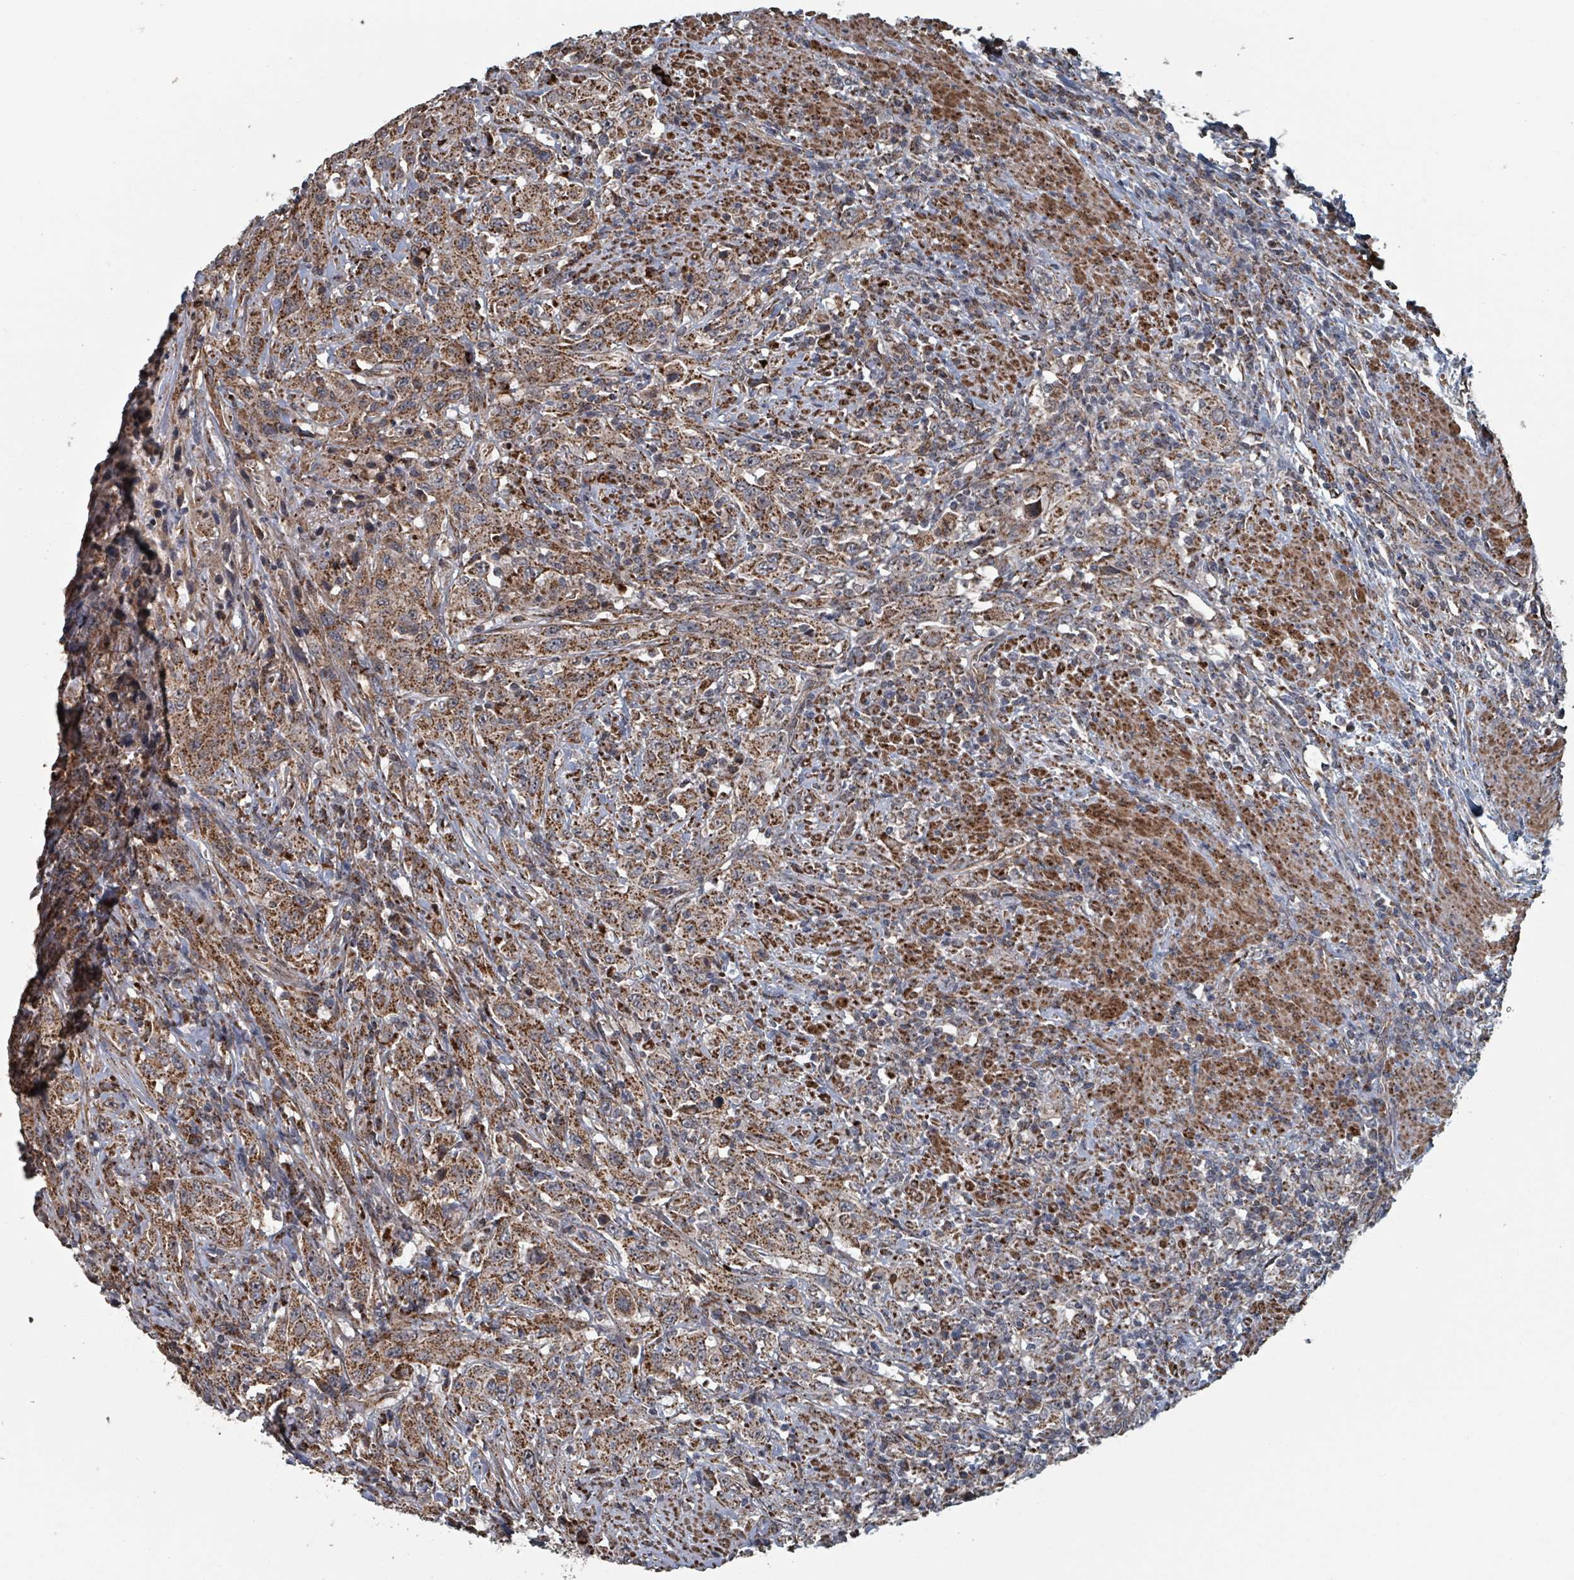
{"staining": {"intensity": "moderate", "quantity": ">75%", "location": "cytoplasmic/membranous"}, "tissue": "urothelial cancer", "cell_type": "Tumor cells", "image_type": "cancer", "snomed": [{"axis": "morphology", "description": "Urothelial carcinoma, High grade"}, {"axis": "topography", "description": "Urinary bladder"}], "caption": "Human urothelial cancer stained with a brown dye shows moderate cytoplasmic/membranous positive expression in about >75% of tumor cells.", "gene": "MRPL4", "patient": {"sex": "male", "age": 61}}